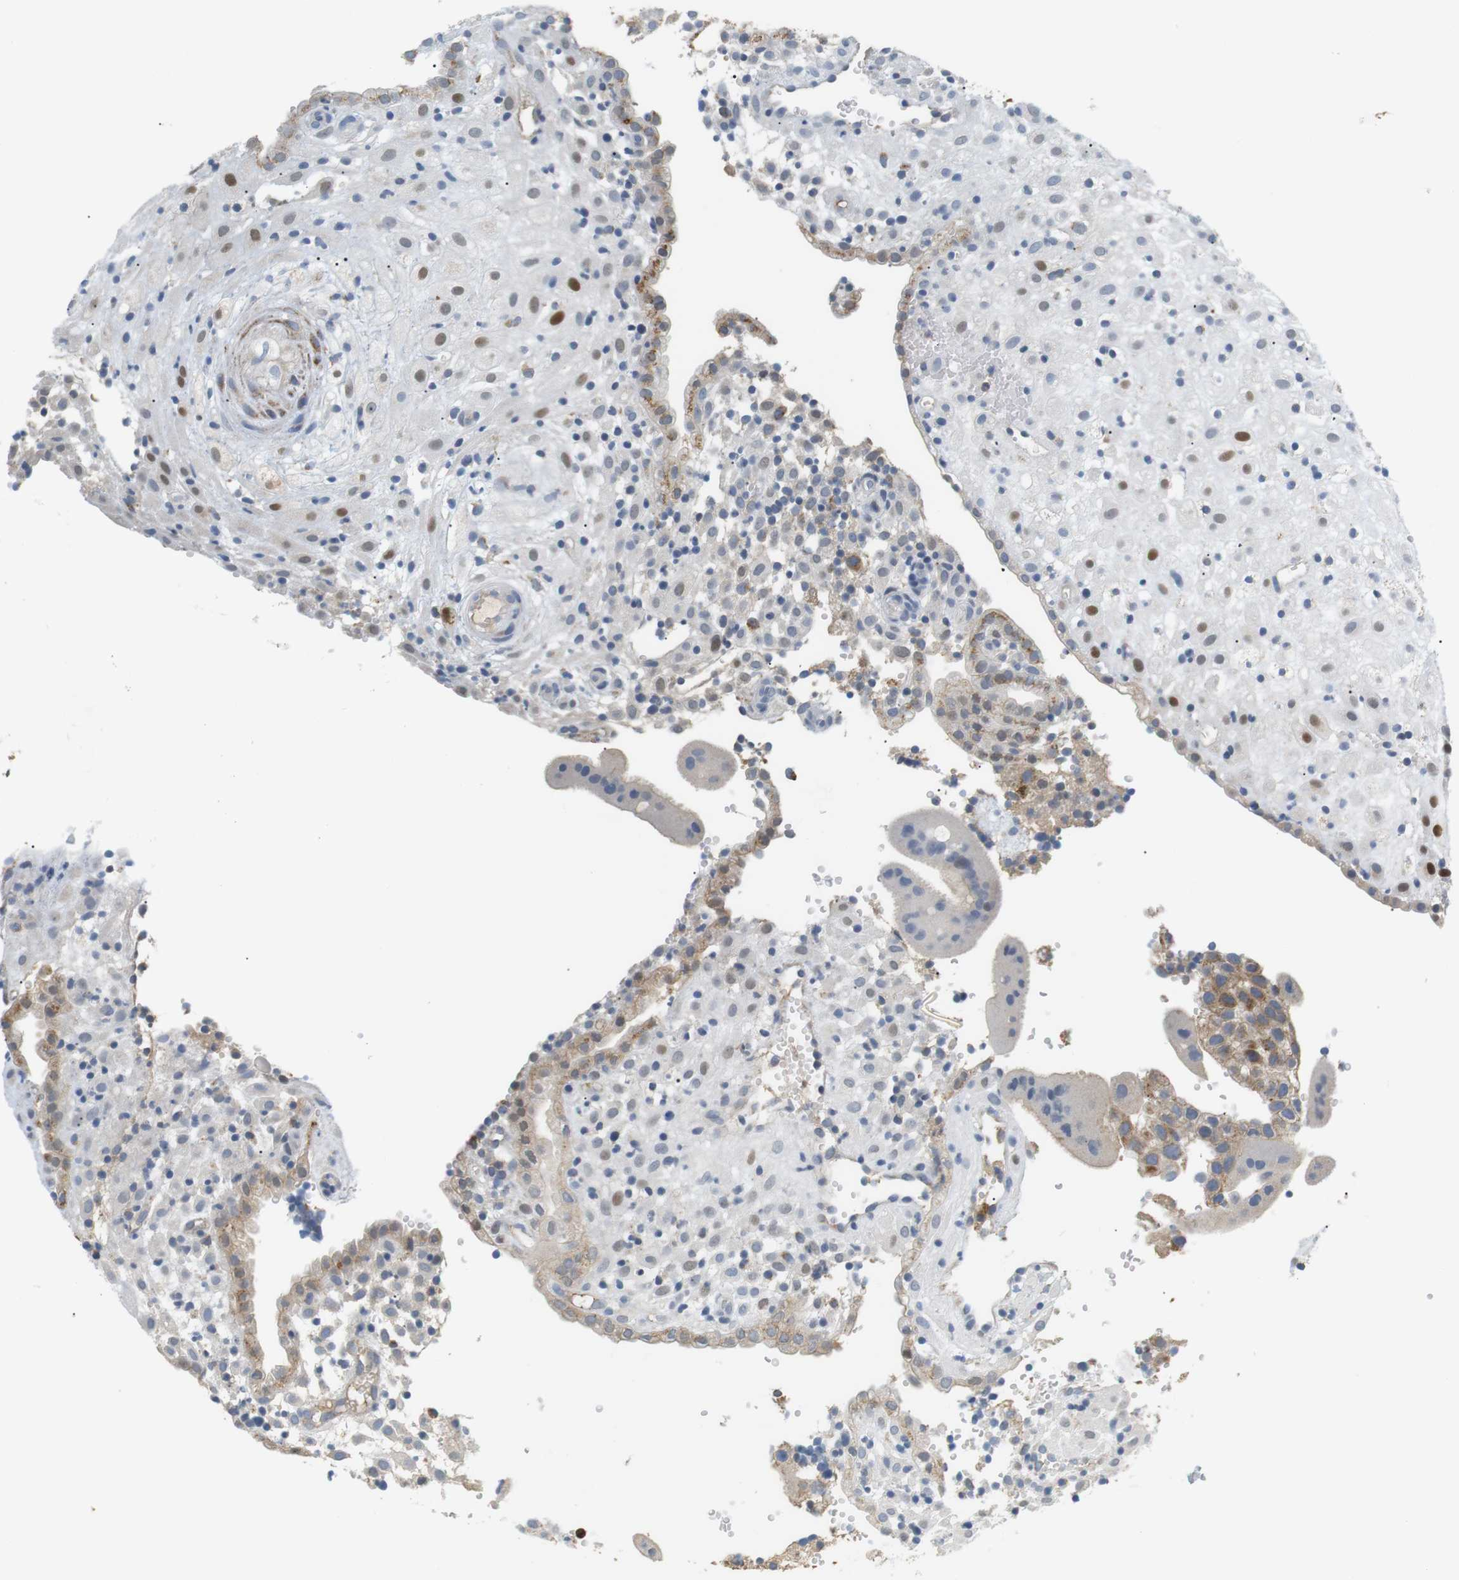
{"staining": {"intensity": "moderate", "quantity": "25%-75%", "location": "cytoplasmic/membranous,nuclear"}, "tissue": "placenta", "cell_type": "Decidual cells", "image_type": "normal", "snomed": [{"axis": "morphology", "description": "Normal tissue, NOS"}, {"axis": "topography", "description": "Placenta"}], "caption": "Immunohistochemistry (IHC) photomicrograph of benign human placenta stained for a protein (brown), which demonstrates medium levels of moderate cytoplasmic/membranous,nuclear positivity in about 25%-75% of decidual cells.", "gene": "CD300E", "patient": {"sex": "female", "age": 18}}